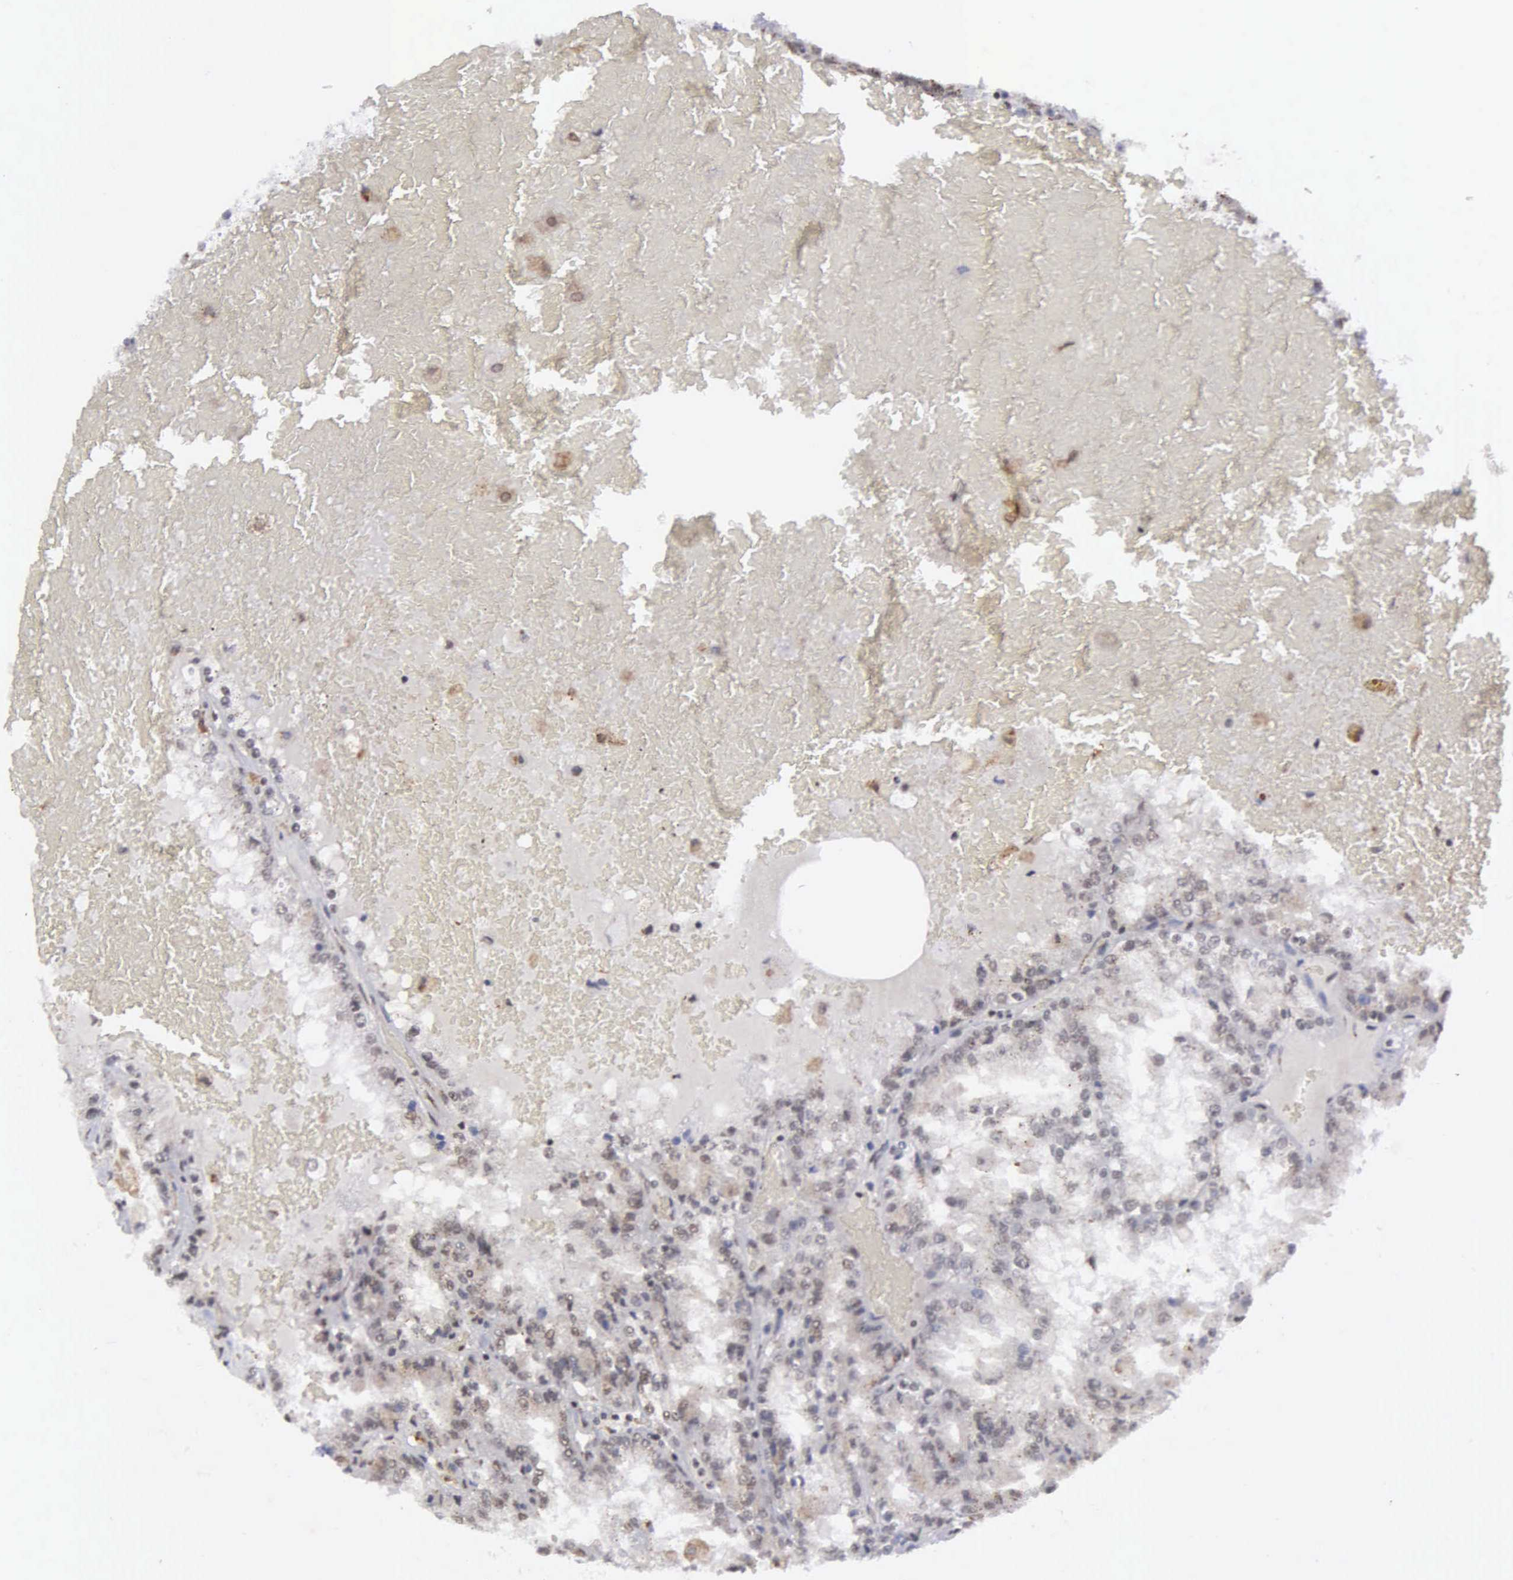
{"staining": {"intensity": "weak", "quantity": "<25%", "location": "cytoplasmic/membranous,nuclear"}, "tissue": "renal cancer", "cell_type": "Tumor cells", "image_type": "cancer", "snomed": [{"axis": "morphology", "description": "Adenocarcinoma, NOS"}, {"axis": "topography", "description": "Kidney"}], "caption": "Renal adenocarcinoma stained for a protein using immunohistochemistry shows no staining tumor cells.", "gene": "GTF2A1", "patient": {"sex": "female", "age": 56}}